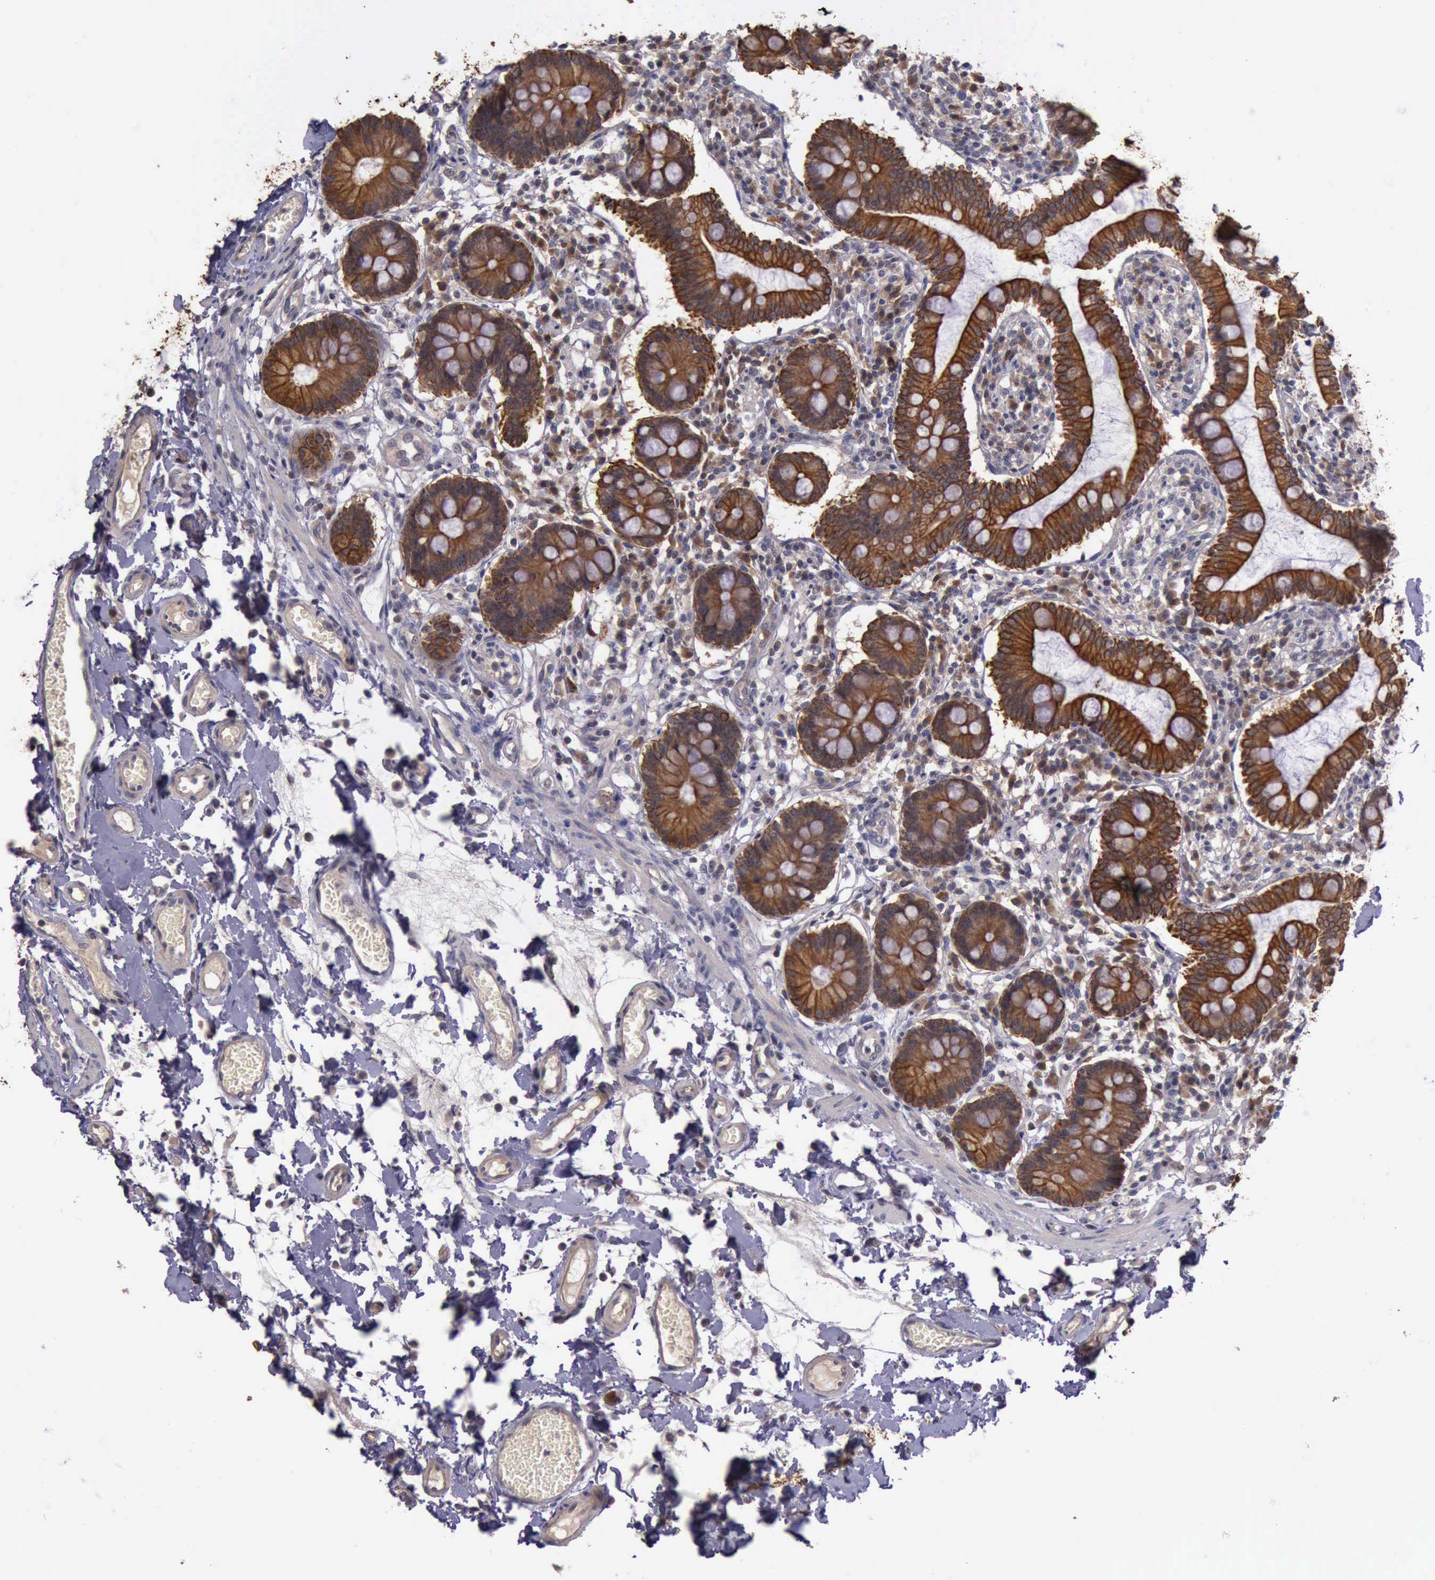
{"staining": {"intensity": "strong", "quantity": ">75%", "location": "cytoplasmic/membranous"}, "tissue": "small intestine", "cell_type": "Glandular cells", "image_type": "normal", "snomed": [{"axis": "morphology", "description": "Normal tissue, NOS"}, {"axis": "topography", "description": "Small intestine"}], "caption": "Protein expression analysis of unremarkable human small intestine reveals strong cytoplasmic/membranous staining in approximately >75% of glandular cells. The protein of interest is shown in brown color, while the nuclei are stained blue.", "gene": "RAB39B", "patient": {"sex": "female", "age": 61}}